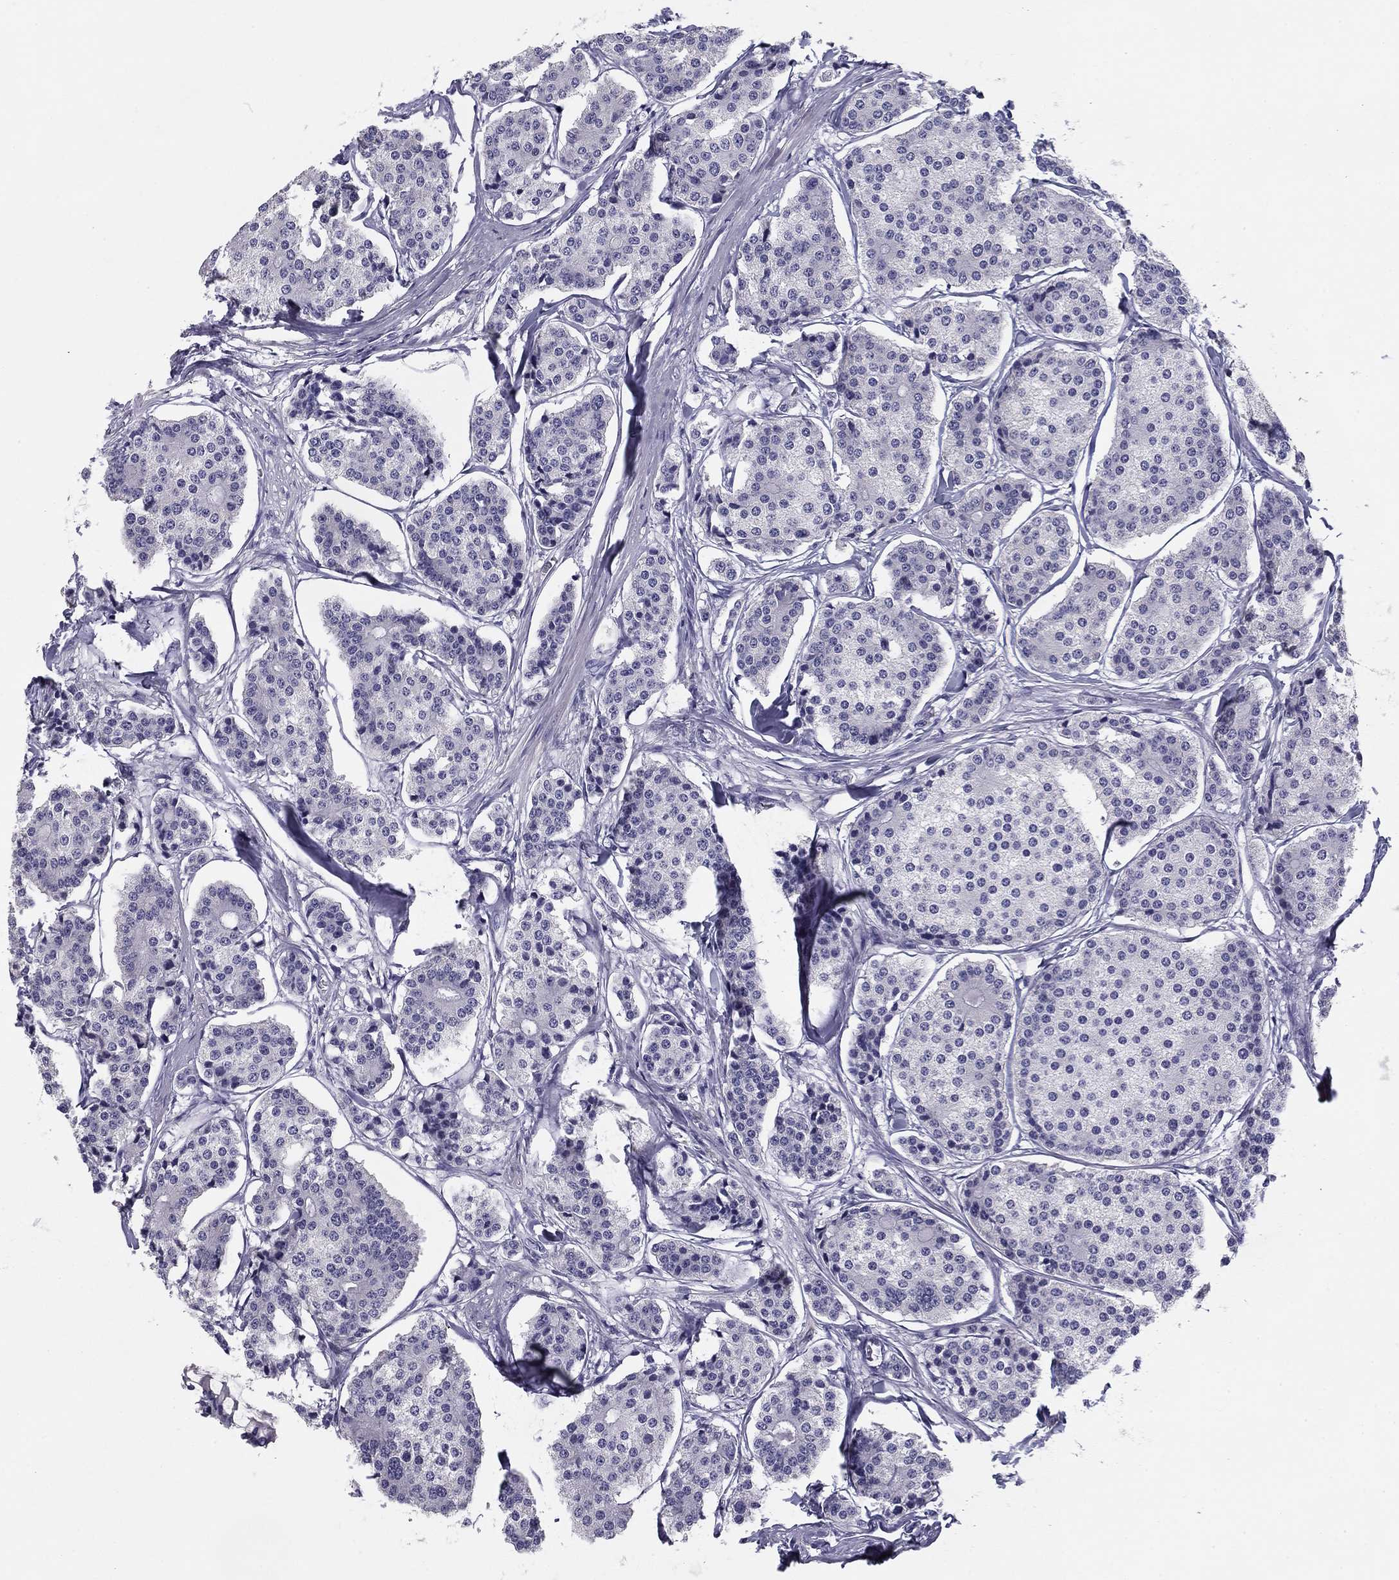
{"staining": {"intensity": "negative", "quantity": "none", "location": "none"}, "tissue": "carcinoid", "cell_type": "Tumor cells", "image_type": "cancer", "snomed": [{"axis": "morphology", "description": "Carcinoid, malignant, NOS"}, {"axis": "topography", "description": "Small intestine"}], "caption": "A histopathology image of malignant carcinoid stained for a protein exhibits no brown staining in tumor cells.", "gene": "TMED3", "patient": {"sex": "female", "age": 65}}